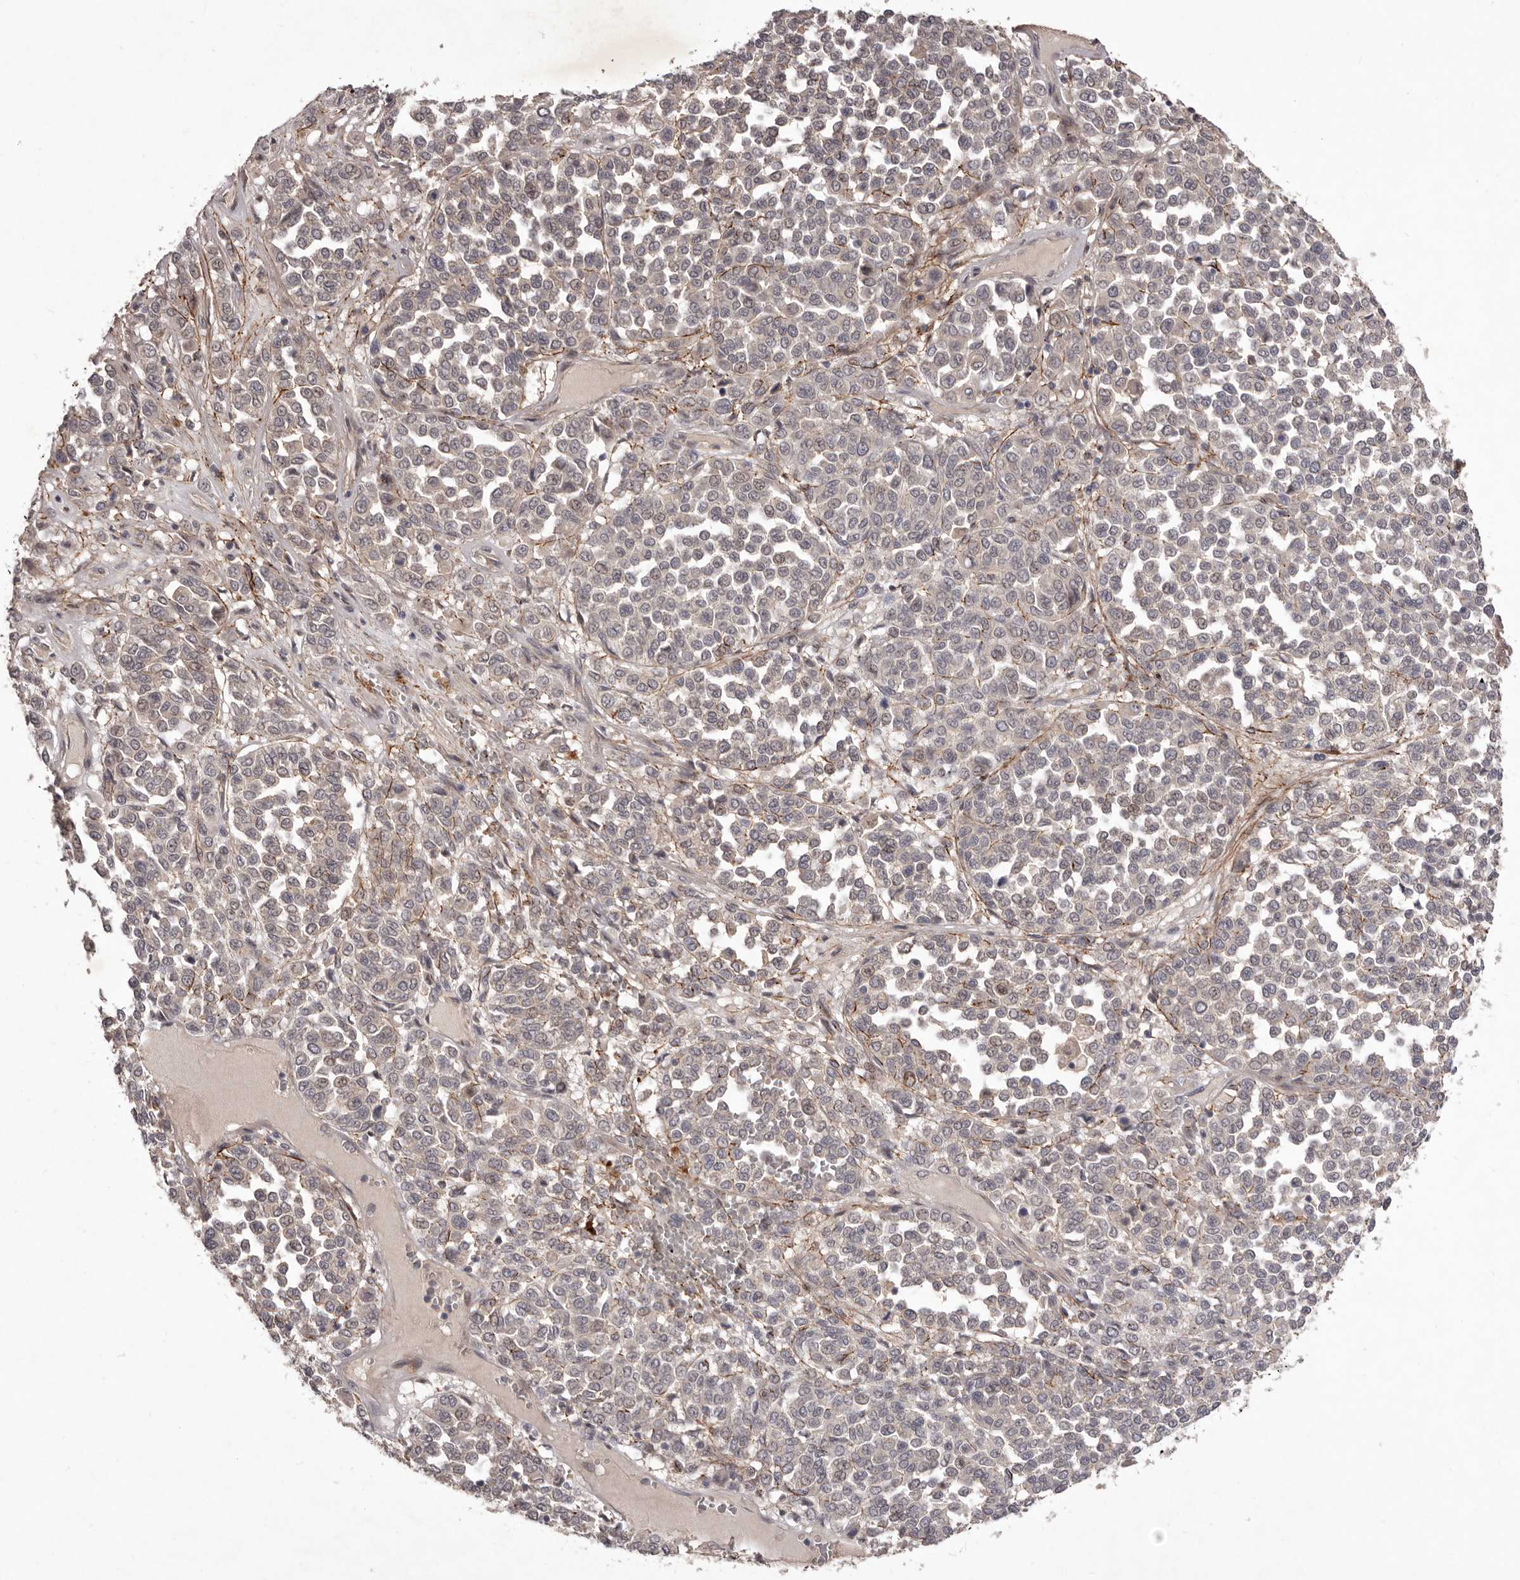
{"staining": {"intensity": "negative", "quantity": "none", "location": "none"}, "tissue": "melanoma", "cell_type": "Tumor cells", "image_type": "cancer", "snomed": [{"axis": "morphology", "description": "Malignant melanoma, Metastatic site"}, {"axis": "topography", "description": "Pancreas"}], "caption": "DAB immunohistochemical staining of malignant melanoma (metastatic site) exhibits no significant positivity in tumor cells.", "gene": "HBS1L", "patient": {"sex": "female", "age": 30}}